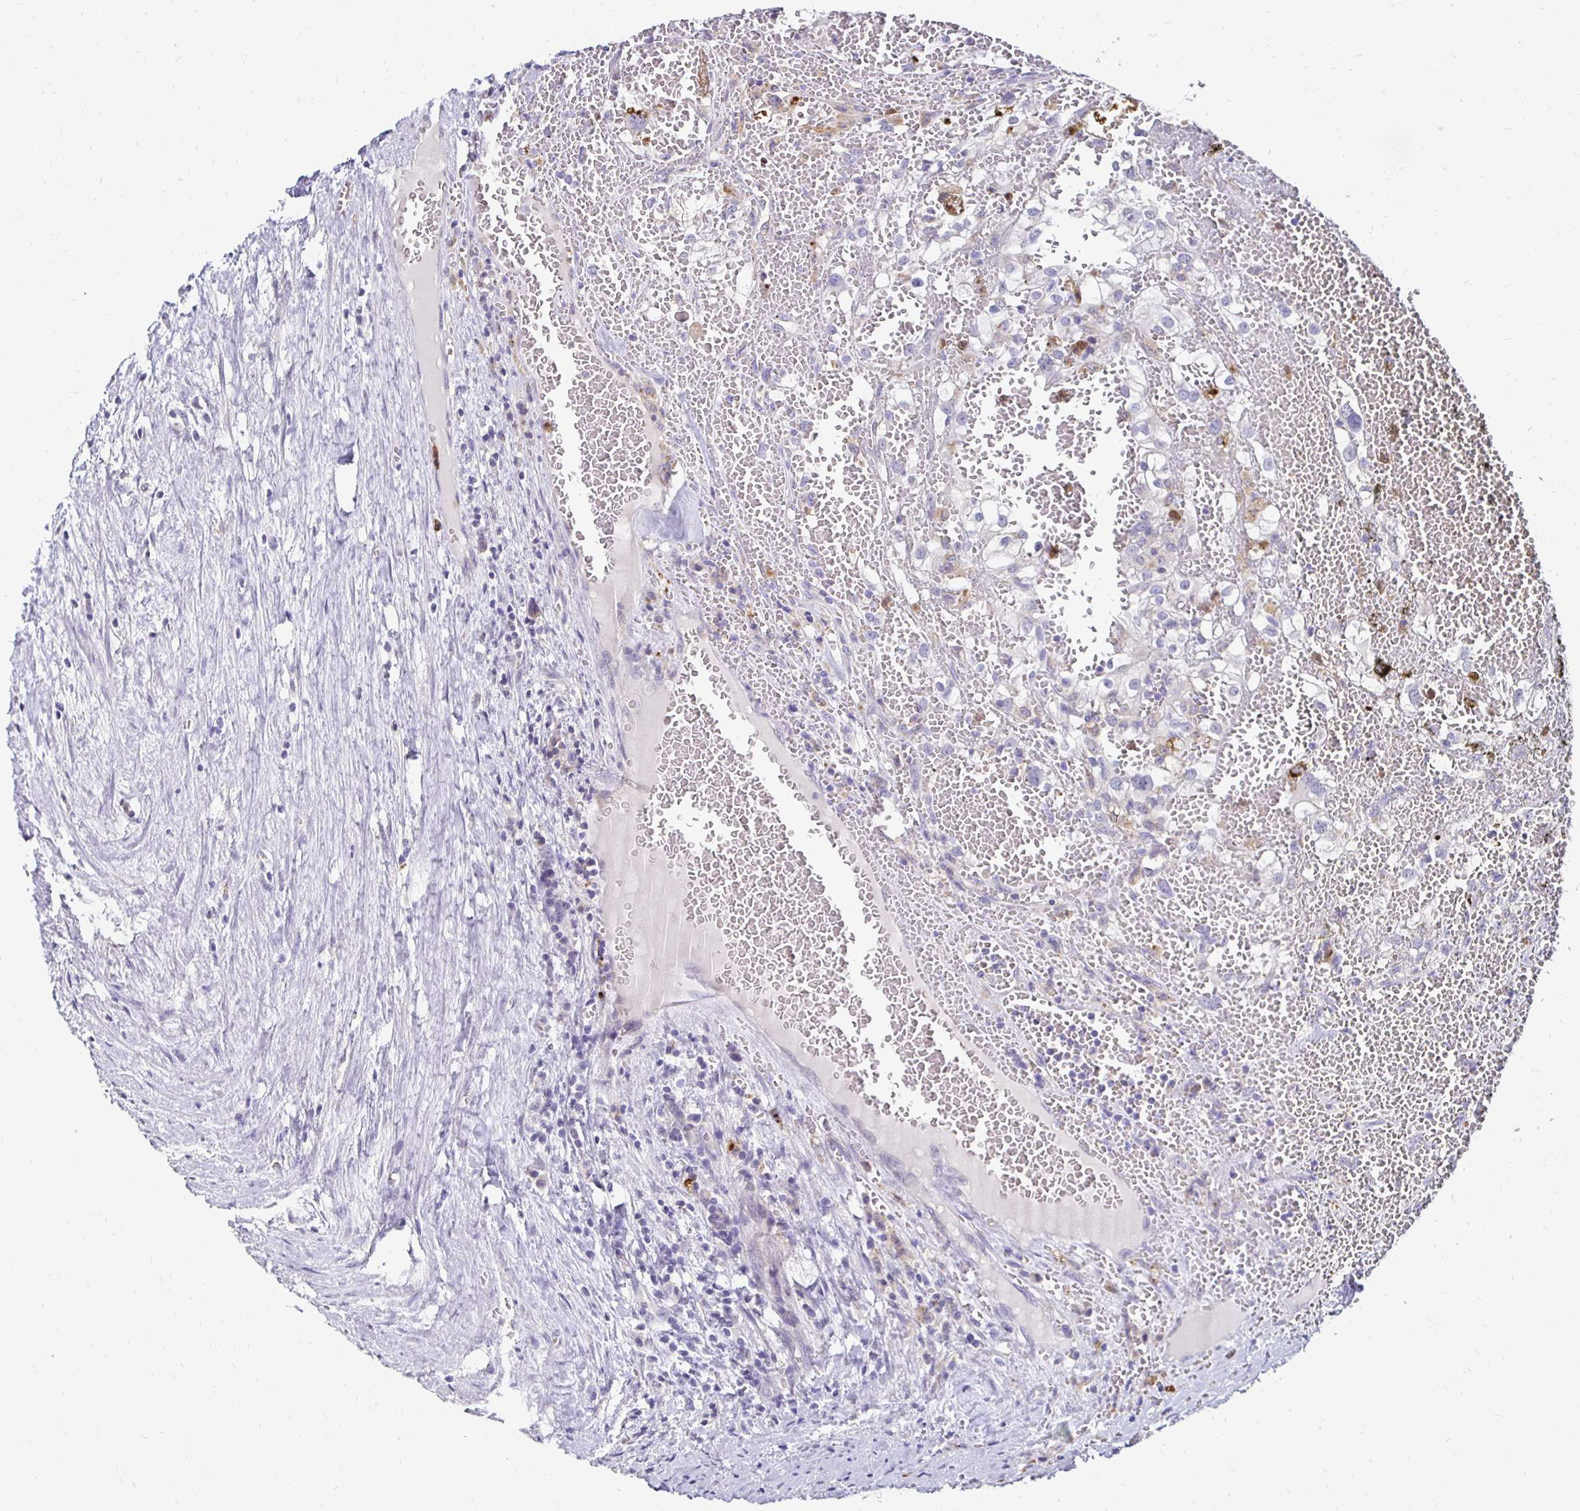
{"staining": {"intensity": "negative", "quantity": "none", "location": "none"}, "tissue": "renal cancer", "cell_type": "Tumor cells", "image_type": "cancer", "snomed": [{"axis": "morphology", "description": "Adenocarcinoma, NOS"}, {"axis": "topography", "description": "Kidney"}], "caption": "Tumor cells show no significant staining in adenocarcinoma (renal).", "gene": "GK2", "patient": {"sex": "female", "age": 74}}